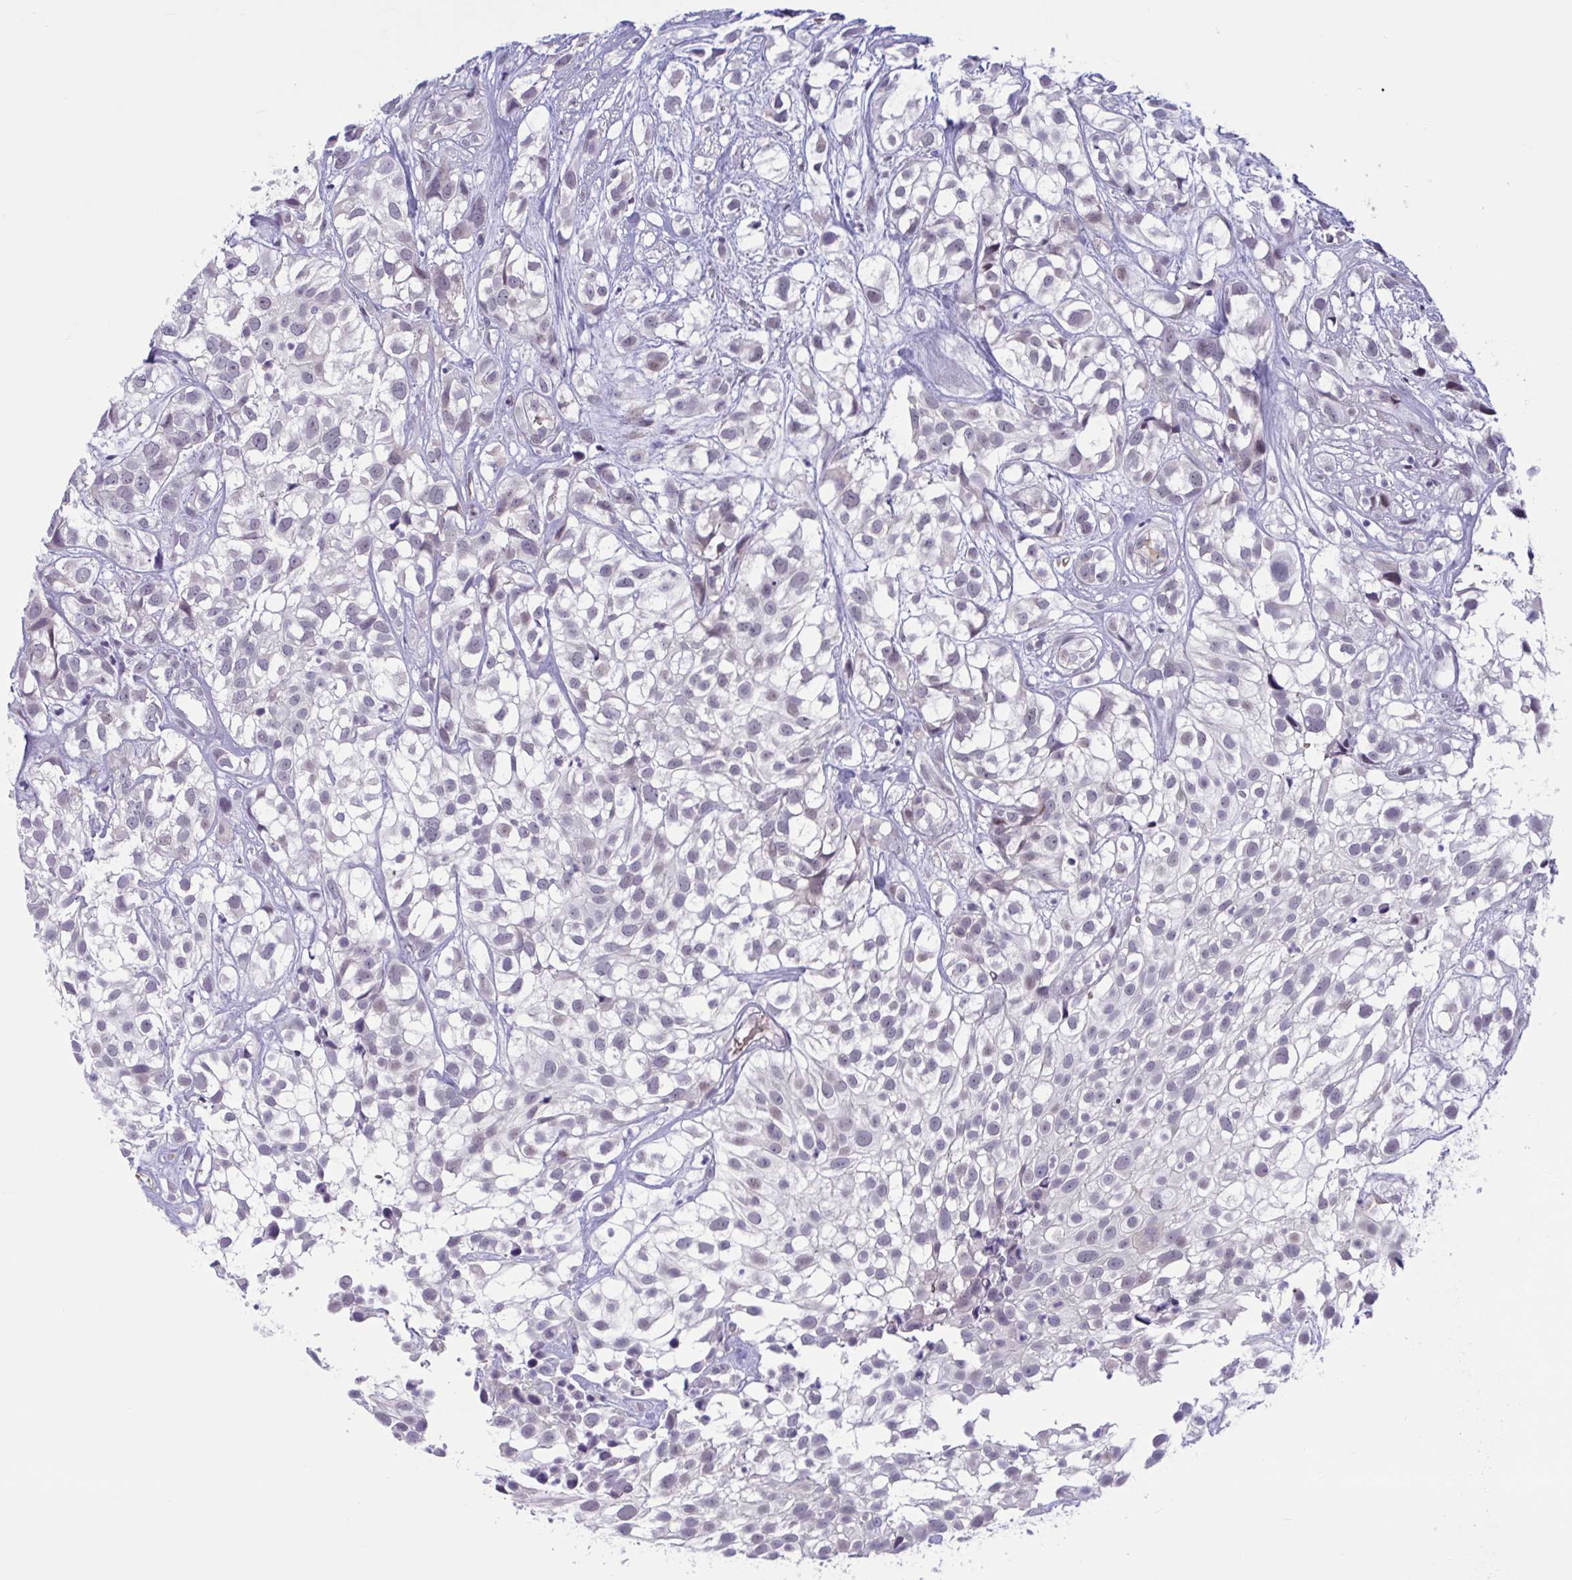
{"staining": {"intensity": "negative", "quantity": "none", "location": "none"}, "tissue": "urothelial cancer", "cell_type": "Tumor cells", "image_type": "cancer", "snomed": [{"axis": "morphology", "description": "Urothelial carcinoma, High grade"}, {"axis": "topography", "description": "Urinary bladder"}], "caption": "There is no significant staining in tumor cells of urothelial carcinoma (high-grade). (DAB immunohistochemistry (IHC) visualized using brightfield microscopy, high magnification).", "gene": "CNGB3", "patient": {"sex": "male", "age": 56}}